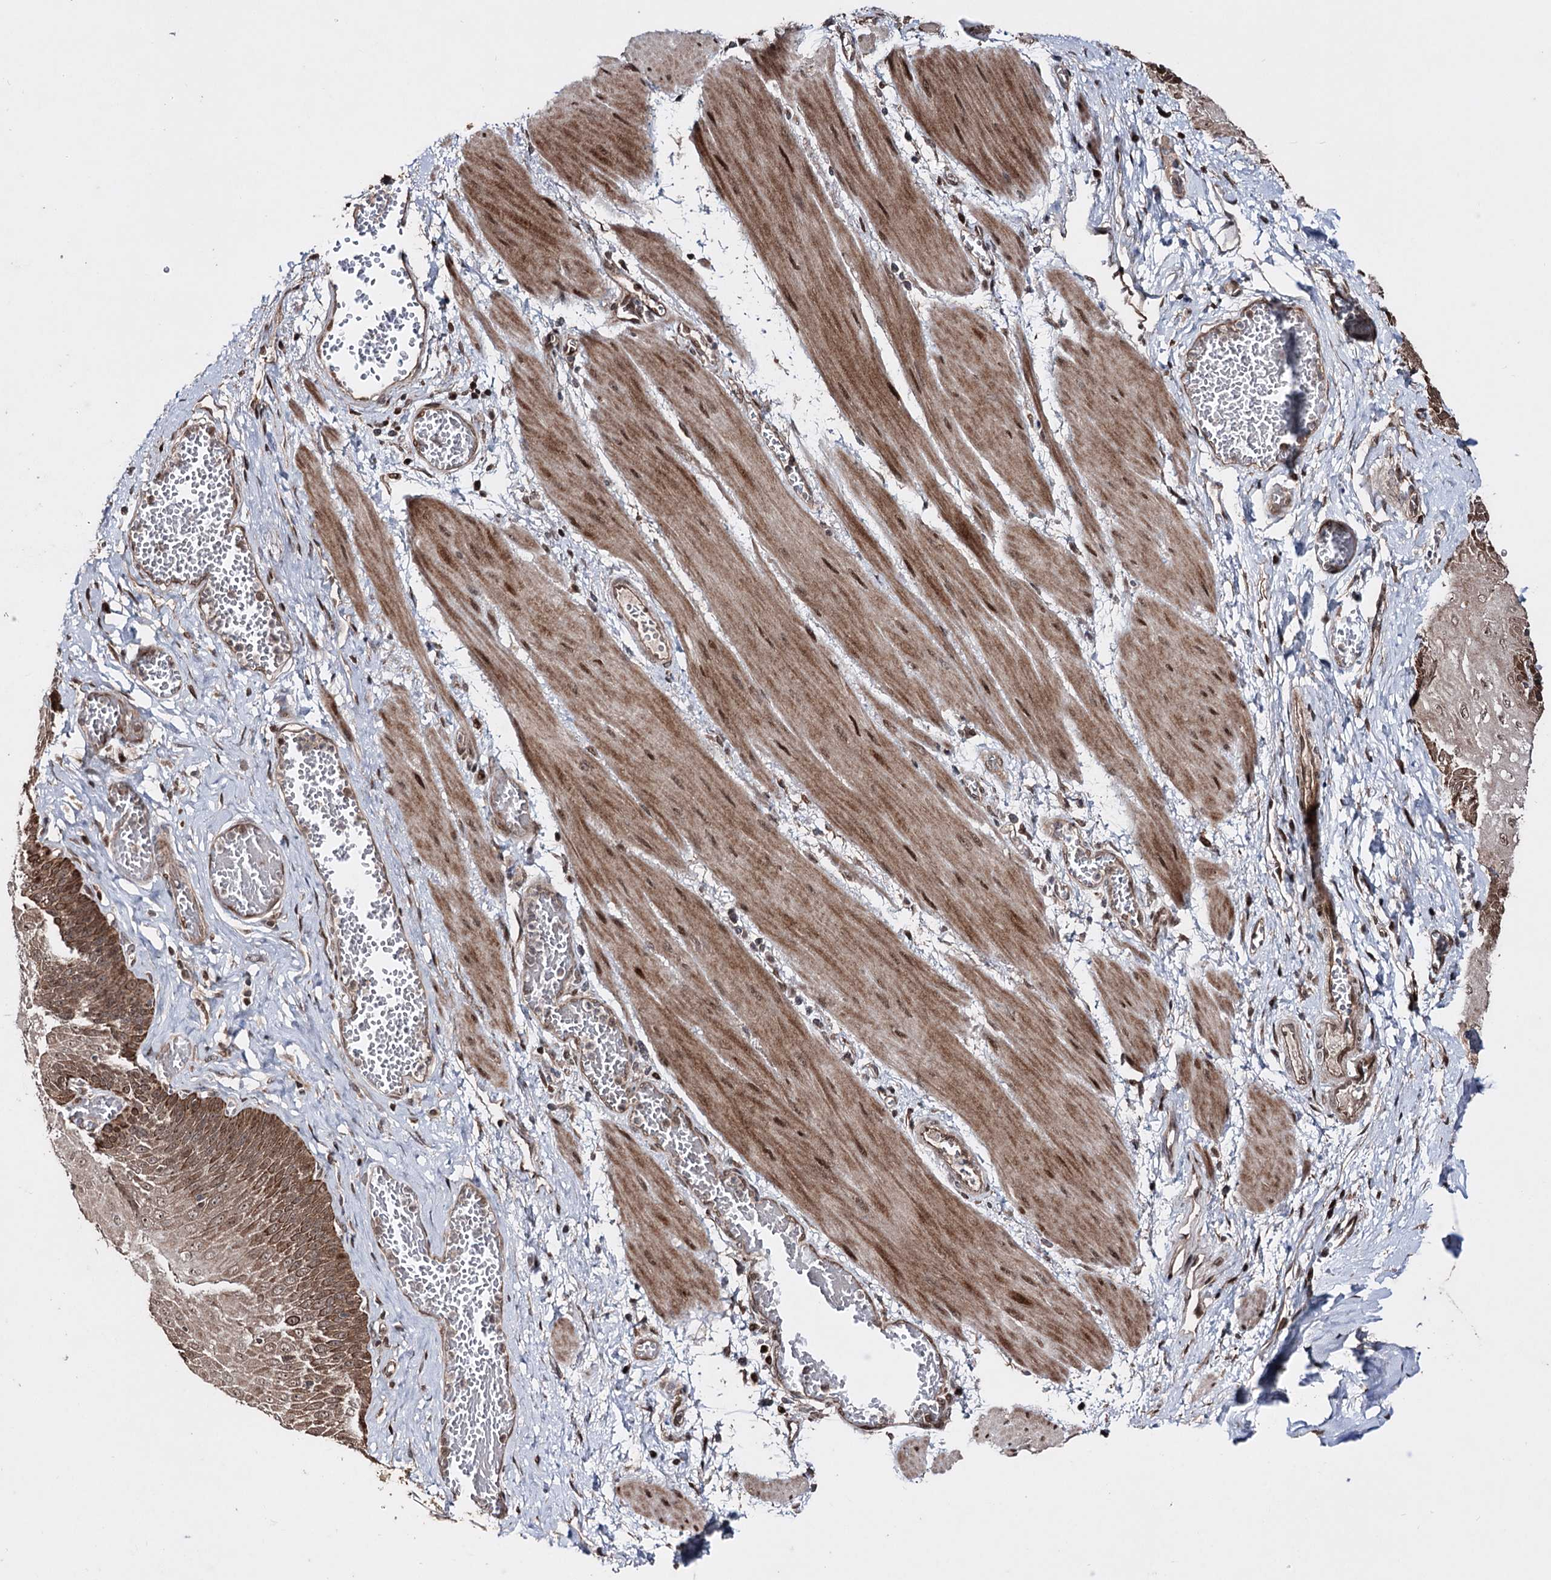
{"staining": {"intensity": "moderate", "quantity": ">75%", "location": "cytoplasmic/membranous,nuclear"}, "tissue": "esophagus", "cell_type": "Squamous epithelial cells", "image_type": "normal", "snomed": [{"axis": "morphology", "description": "Normal tissue, NOS"}, {"axis": "topography", "description": "Esophagus"}], "caption": "An immunohistochemistry histopathology image of benign tissue is shown. Protein staining in brown highlights moderate cytoplasmic/membranous,nuclear positivity in esophagus within squamous epithelial cells.", "gene": "CPNE8", "patient": {"sex": "male", "age": 60}}